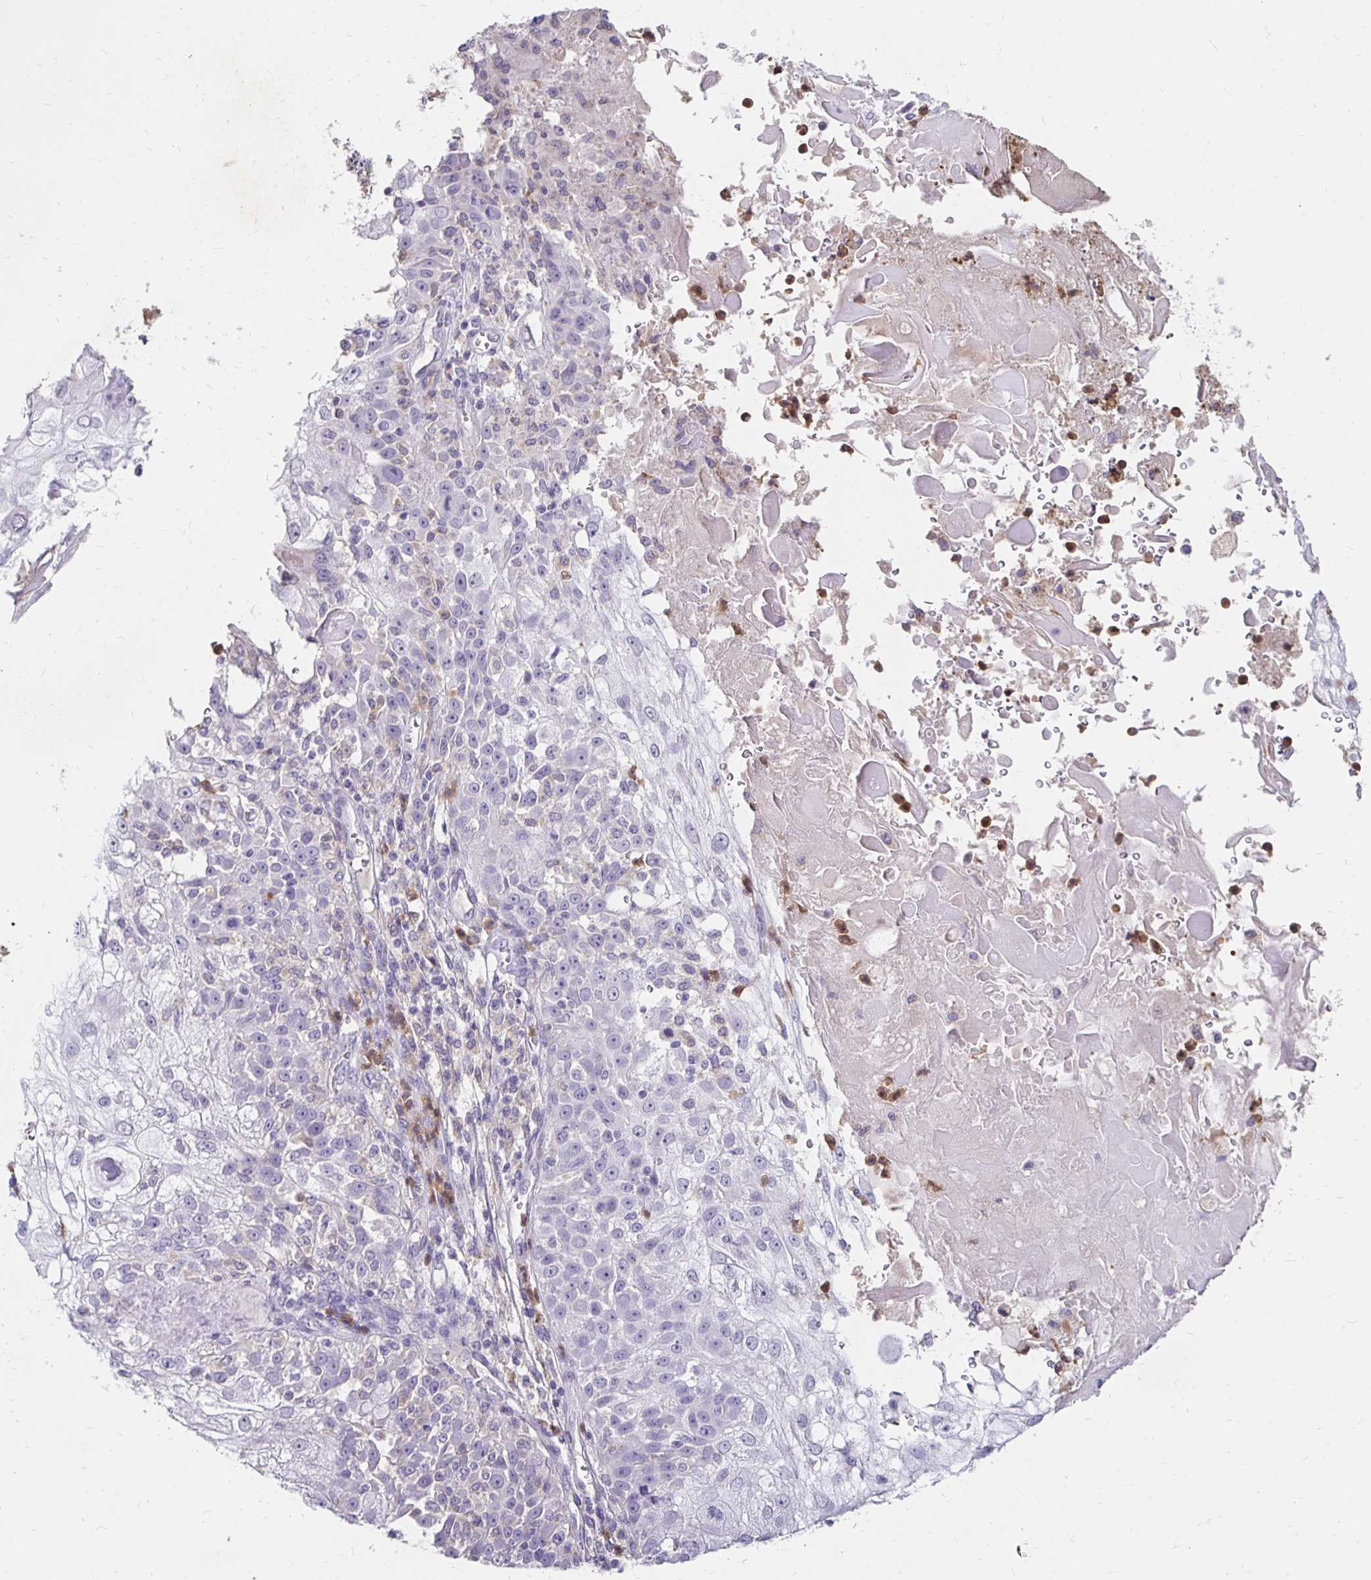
{"staining": {"intensity": "negative", "quantity": "none", "location": "none"}, "tissue": "skin cancer", "cell_type": "Tumor cells", "image_type": "cancer", "snomed": [{"axis": "morphology", "description": "Normal tissue, NOS"}, {"axis": "morphology", "description": "Squamous cell carcinoma, NOS"}, {"axis": "topography", "description": "Skin"}], "caption": "A histopathology image of skin cancer (squamous cell carcinoma) stained for a protein demonstrates no brown staining in tumor cells.", "gene": "GK2", "patient": {"sex": "female", "age": 83}}